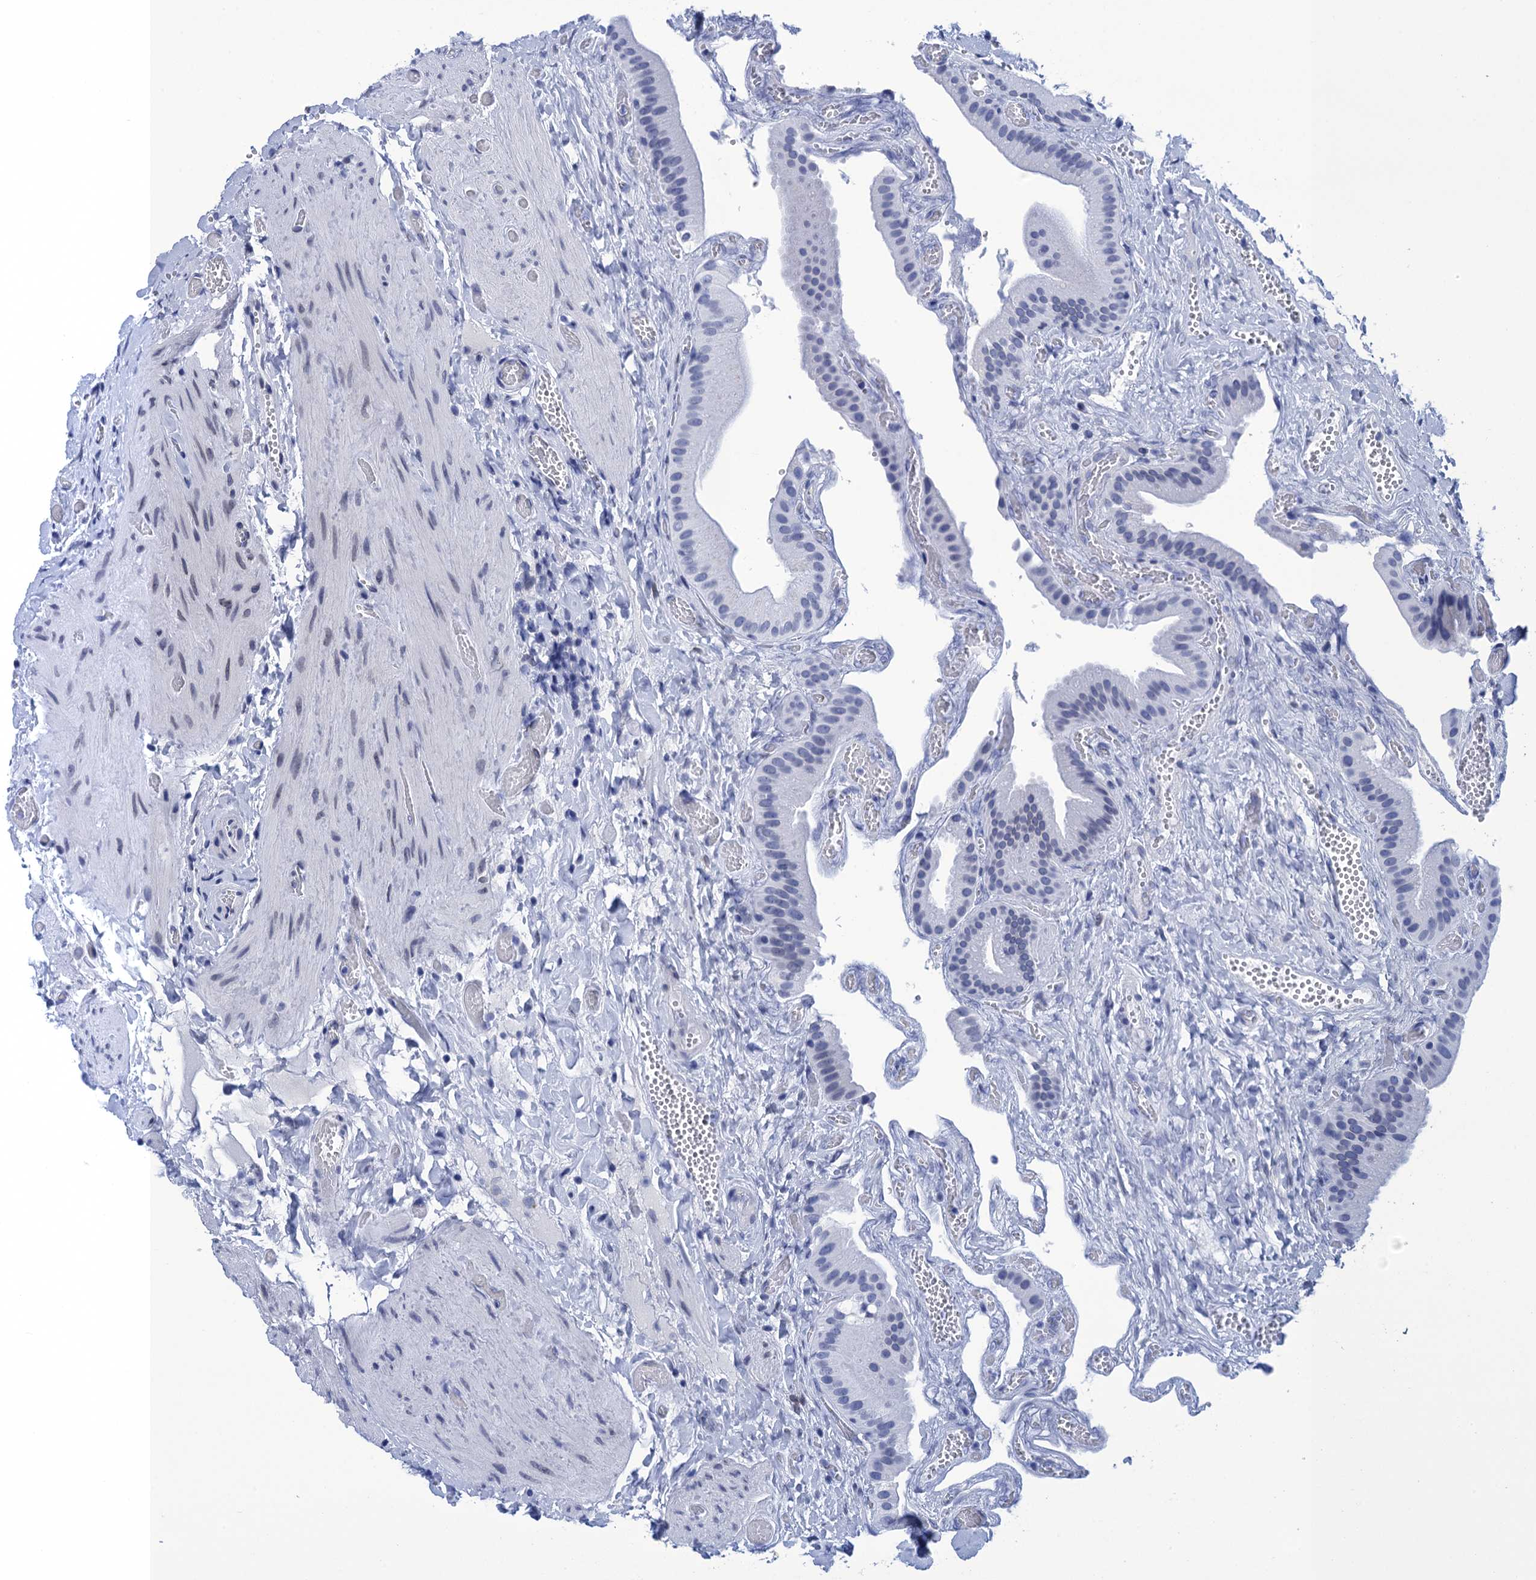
{"staining": {"intensity": "negative", "quantity": "none", "location": "none"}, "tissue": "gallbladder", "cell_type": "Glandular cells", "image_type": "normal", "snomed": [{"axis": "morphology", "description": "Normal tissue, NOS"}, {"axis": "topography", "description": "Gallbladder"}], "caption": "High power microscopy micrograph of an IHC photomicrograph of normal gallbladder, revealing no significant positivity in glandular cells.", "gene": "METTL25", "patient": {"sex": "female", "age": 64}}